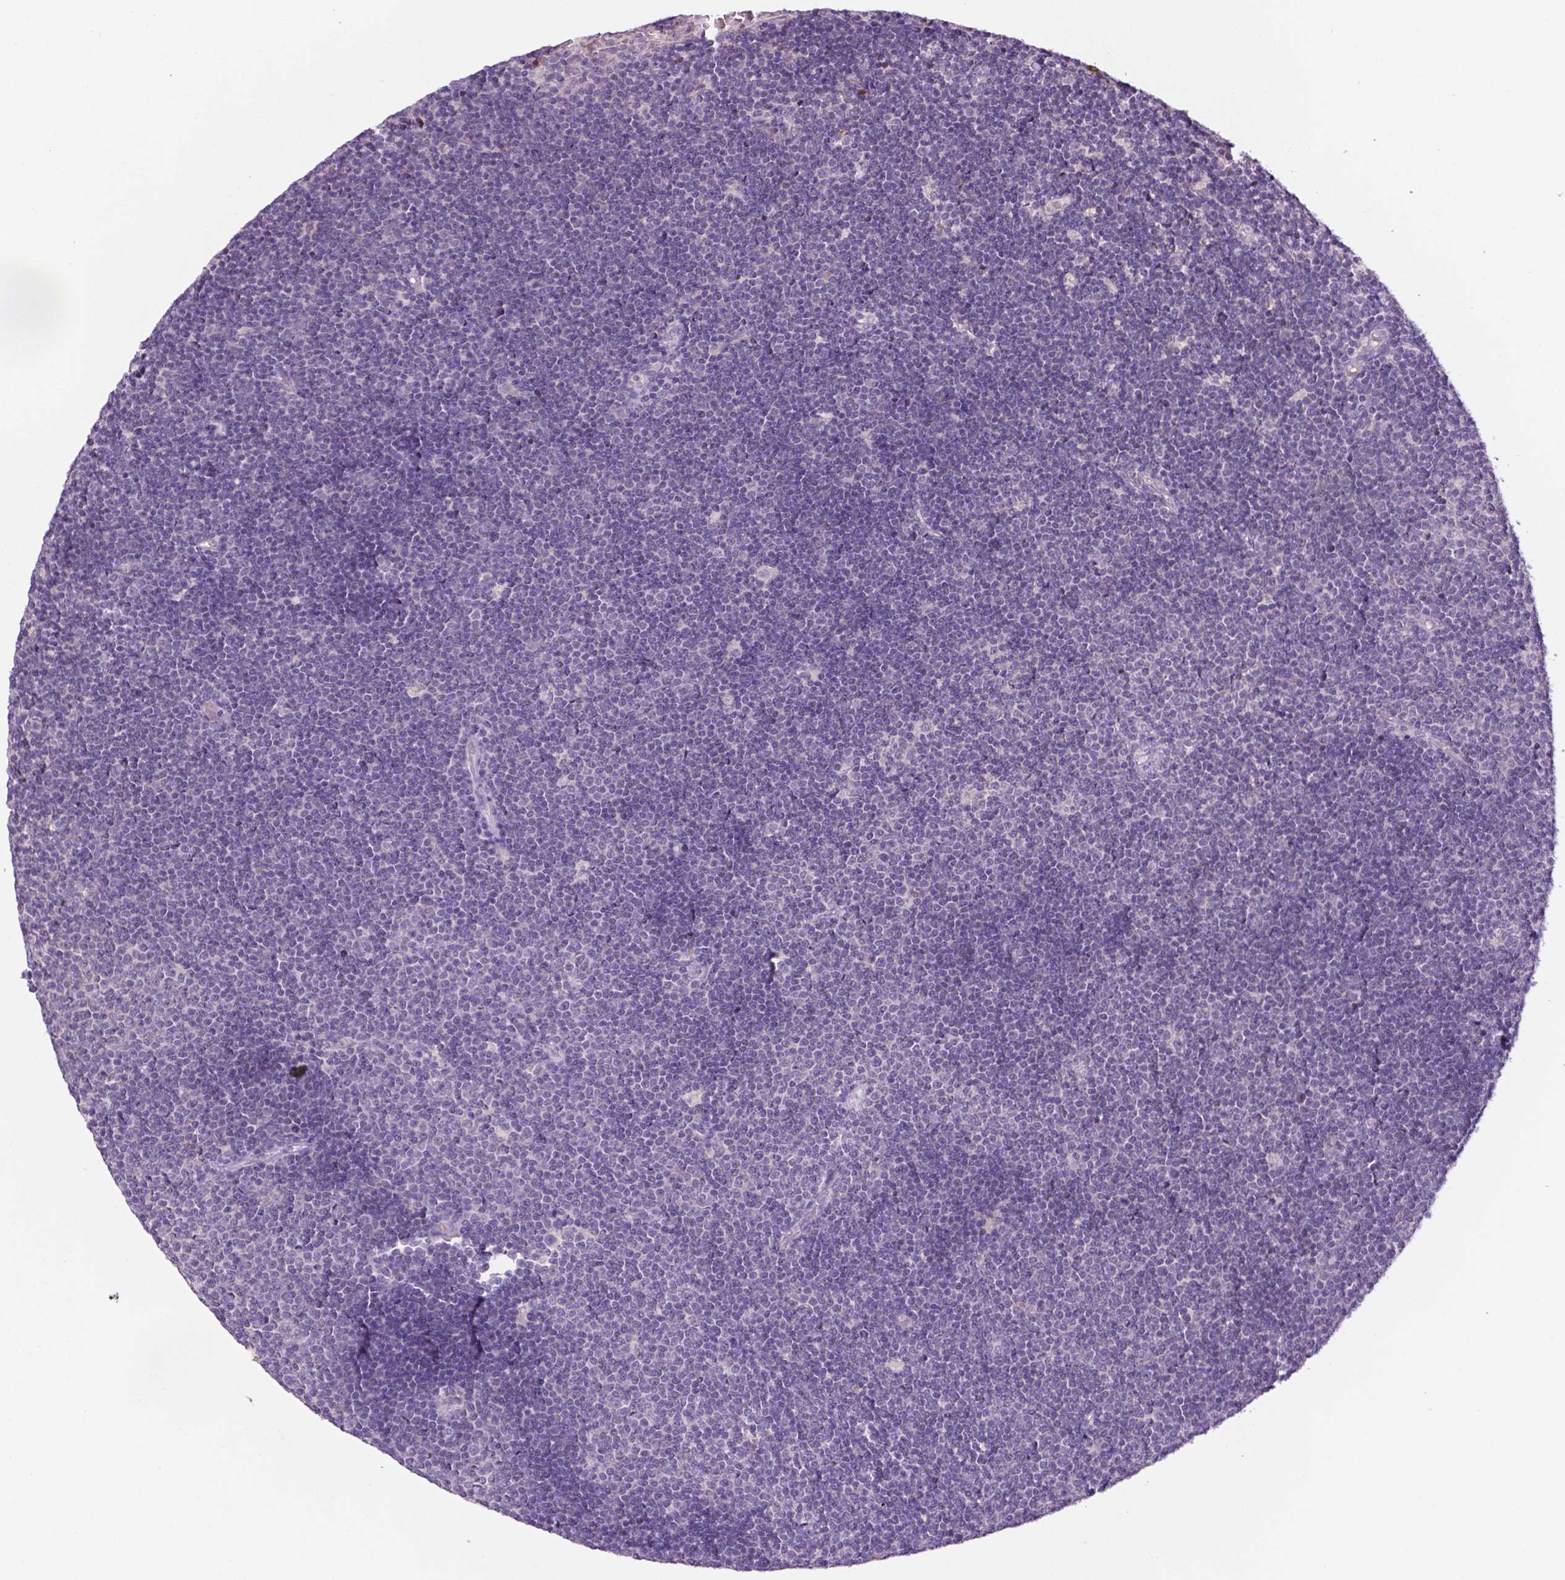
{"staining": {"intensity": "negative", "quantity": "none", "location": "none"}, "tissue": "lymphoma", "cell_type": "Tumor cells", "image_type": "cancer", "snomed": [{"axis": "morphology", "description": "Malignant lymphoma, non-Hodgkin's type, Low grade"}, {"axis": "topography", "description": "Brain"}], "caption": "A high-resolution photomicrograph shows IHC staining of malignant lymphoma, non-Hodgkin's type (low-grade), which reveals no significant staining in tumor cells.", "gene": "FBLN1", "patient": {"sex": "female", "age": 66}}